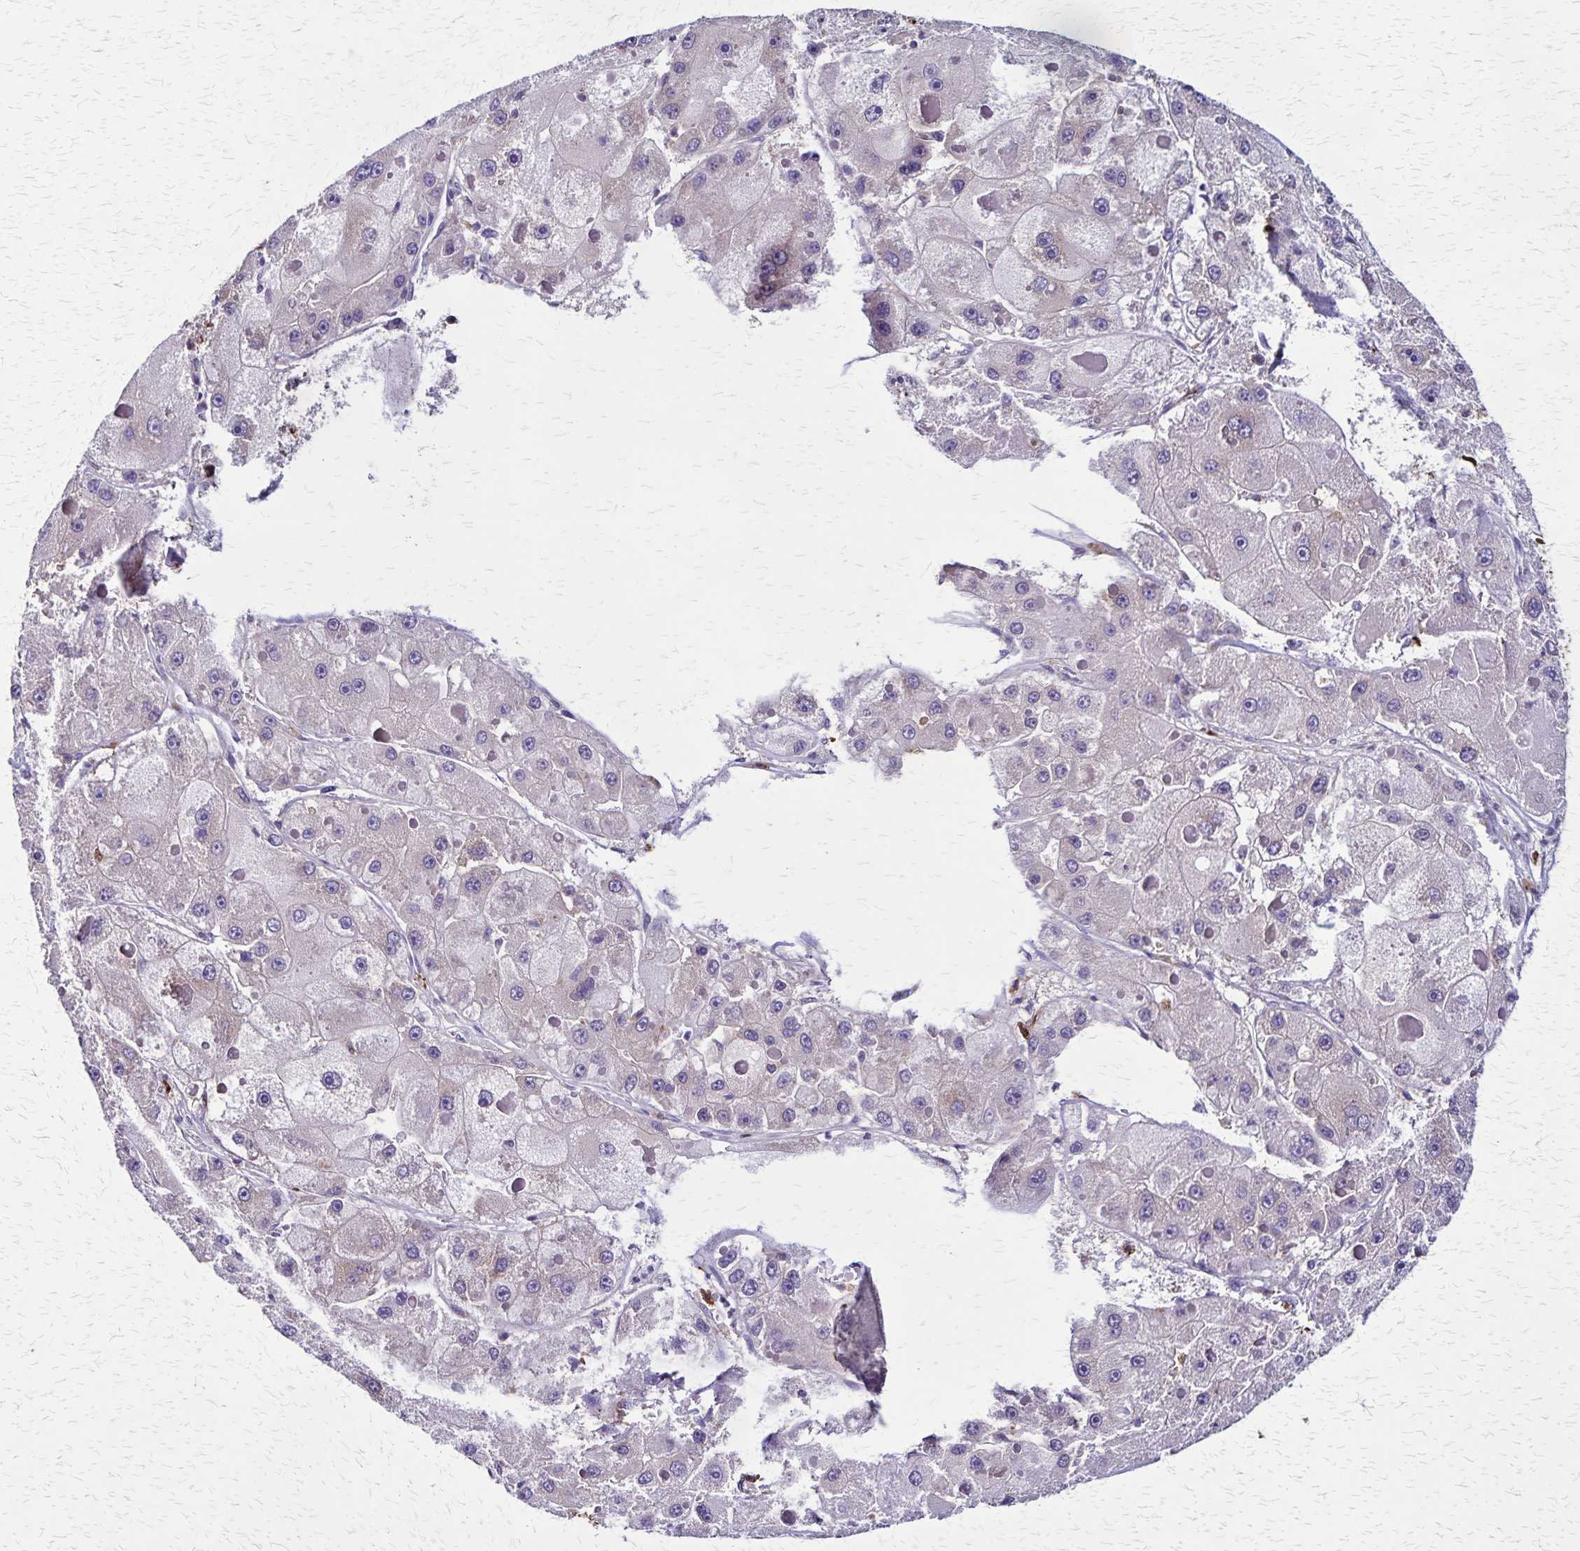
{"staining": {"intensity": "weak", "quantity": "<25%", "location": "cytoplasmic/membranous"}, "tissue": "liver cancer", "cell_type": "Tumor cells", "image_type": "cancer", "snomed": [{"axis": "morphology", "description": "Carcinoma, Hepatocellular, NOS"}, {"axis": "topography", "description": "Liver"}], "caption": "A photomicrograph of liver hepatocellular carcinoma stained for a protein shows no brown staining in tumor cells.", "gene": "ULBP3", "patient": {"sex": "female", "age": 73}}